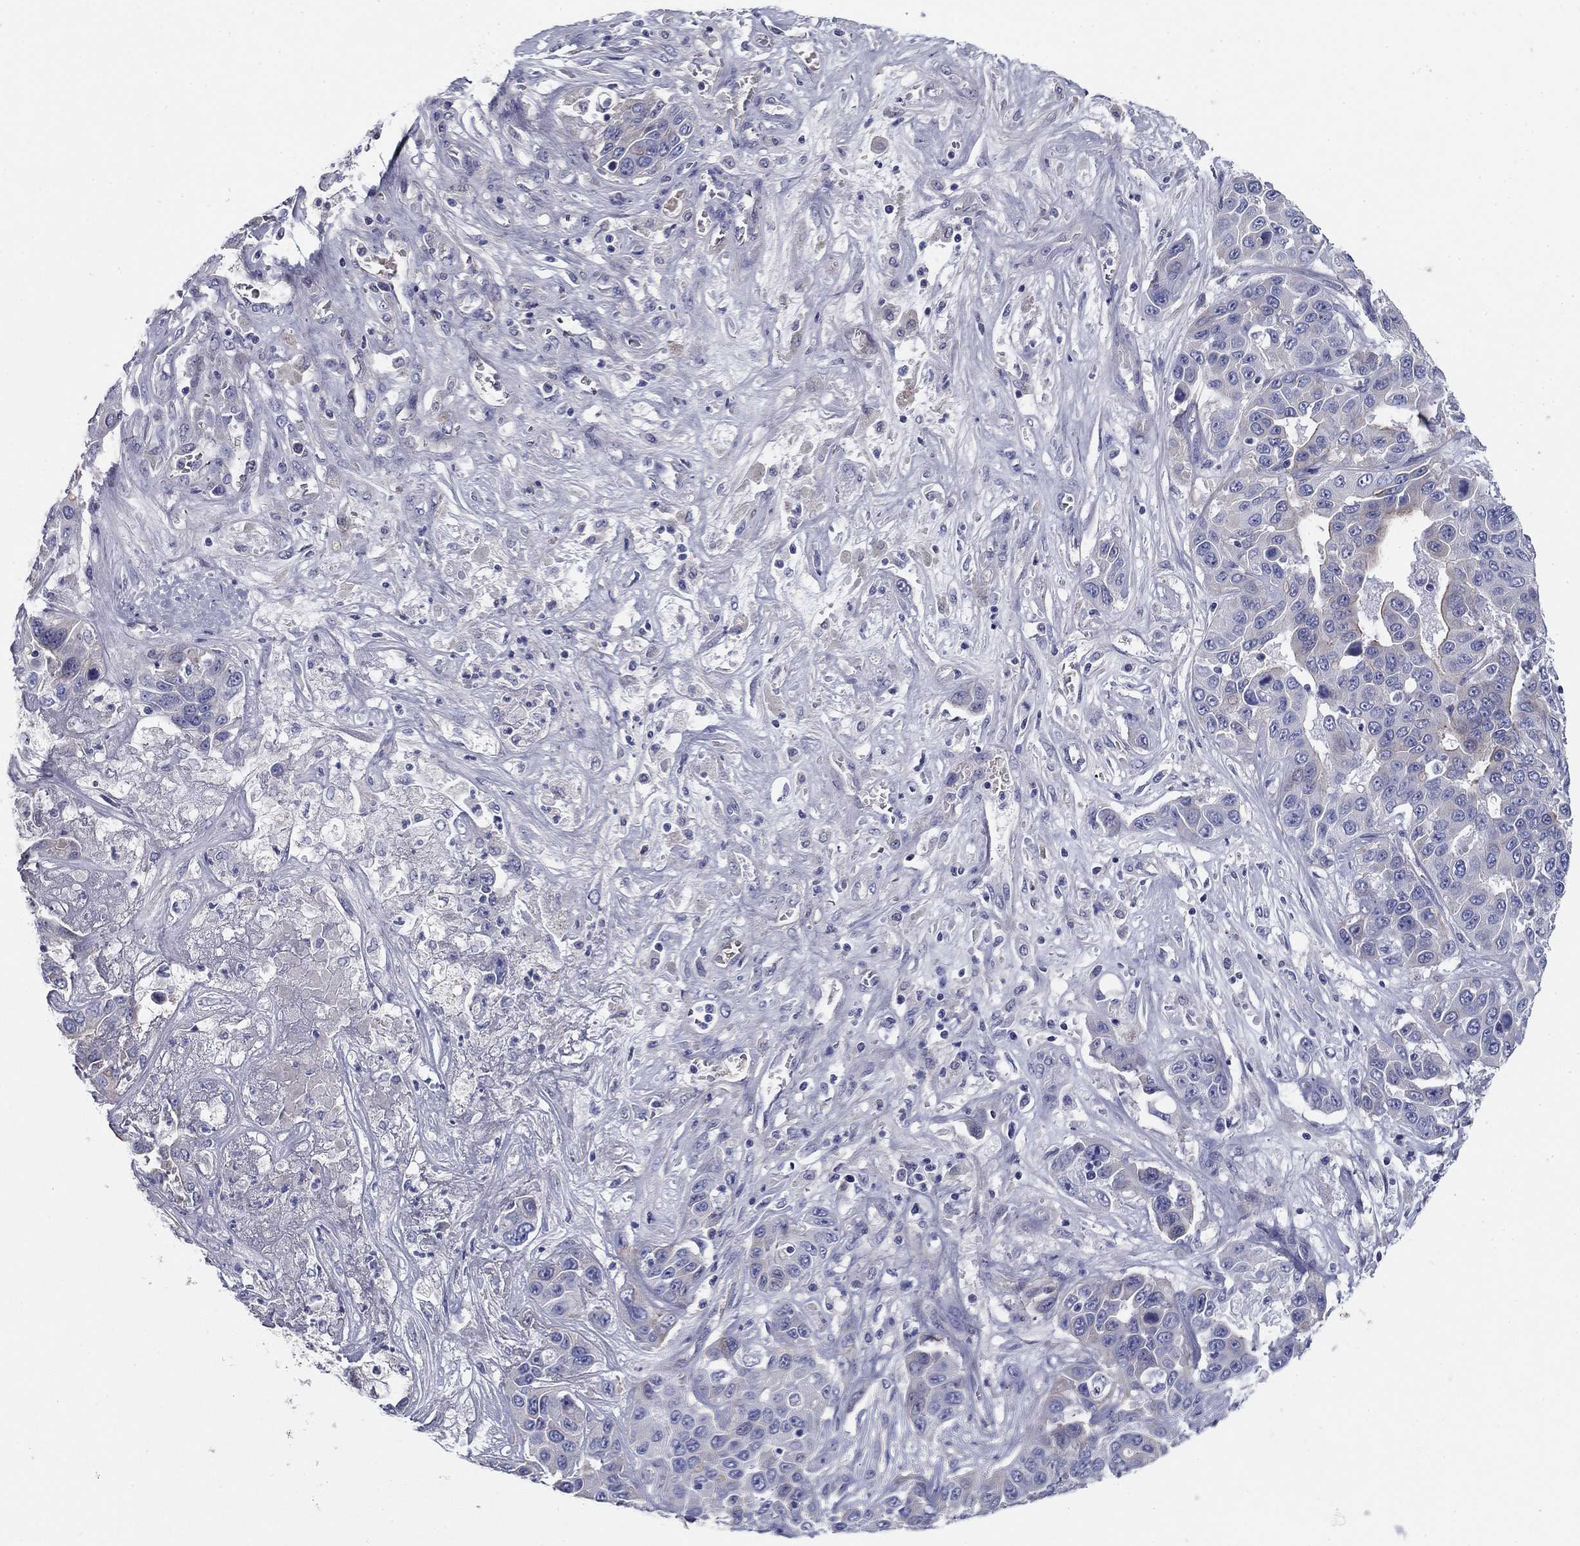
{"staining": {"intensity": "moderate", "quantity": "<25%", "location": "cytoplasmic/membranous"}, "tissue": "liver cancer", "cell_type": "Tumor cells", "image_type": "cancer", "snomed": [{"axis": "morphology", "description": "Cholangiocarcinoma"}, {"axis": "topography", "description": "Liver"}], "caption": "Immunohistochemistry (IHC) (DAB (3,3'-diaminobenzidine)) staining of human liver cancer shows moderate cytoplasmic/membranous protein expression in about <25% of tumor cells.", "gene": "CPLX4", "patient": {"sex": "female", "age": 52}}